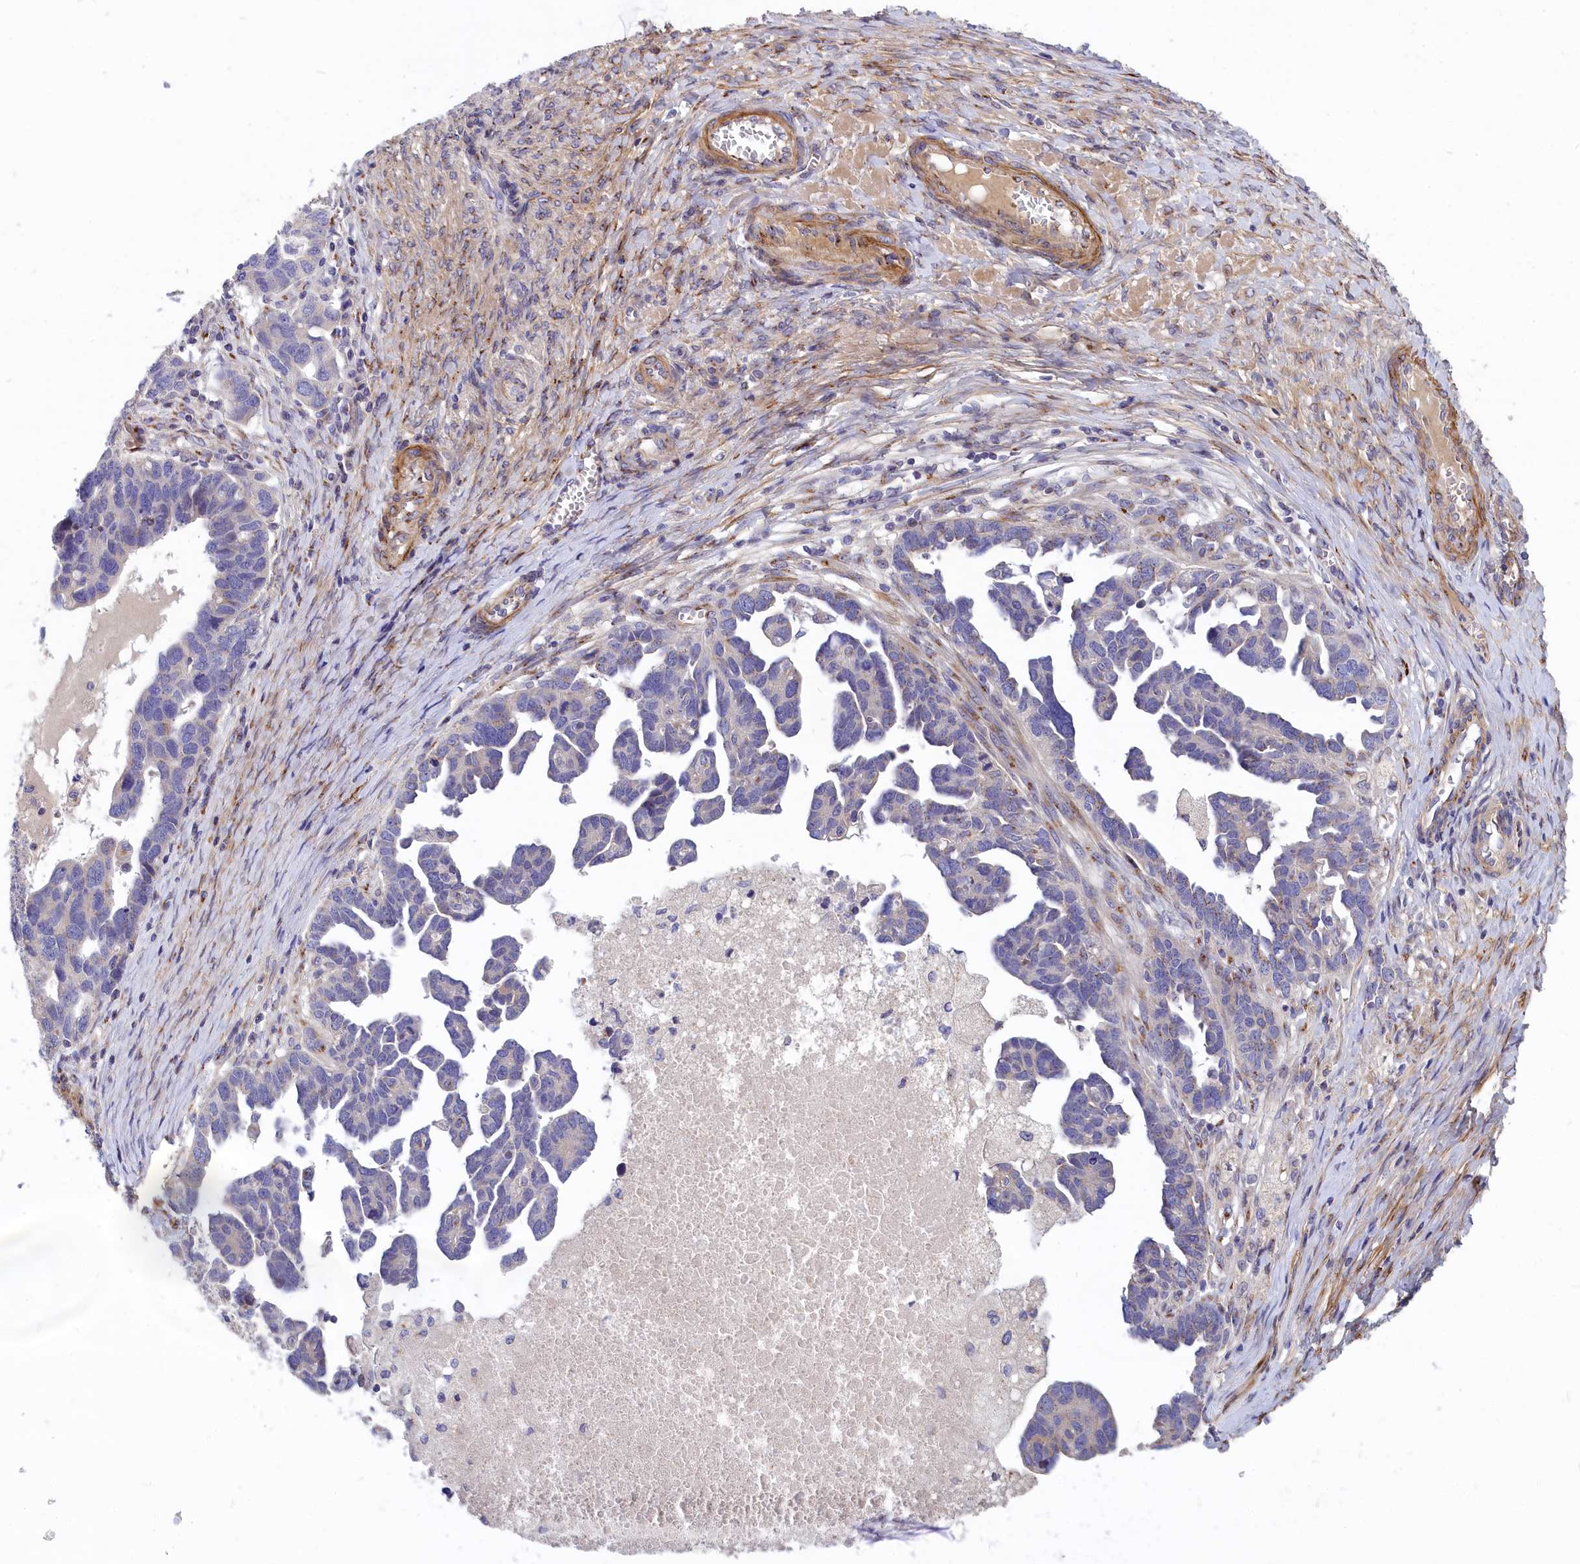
{"staining": {"intensity": "weak", "quantity": "<25%", "location": "cytoplasmic/membranous"}, "tissue": "ovarian cancer", "cell_type": "Tumor cells", "image_type": "cancer", "snomed": [{"axis": "morphology", "description": "Cystadenocarcinoma, serous, NOS"}, {"axis": "topography", "description": "Ovary"}], "caption": "Immunohistochemistry (IHC) histopathology image of neoplastic tissue: serous cystadenocarcinoma (ovarian) stained with DAB demonstrates no significant protein expression in tumor cells. (Brightfield microscopy of DAB (3,3'-diaminobenzidine) immunohistochemistry (IHC) at high magnification).", "gene": "TUBGCP4", "patient": {"sex": "female", "age": 54}}